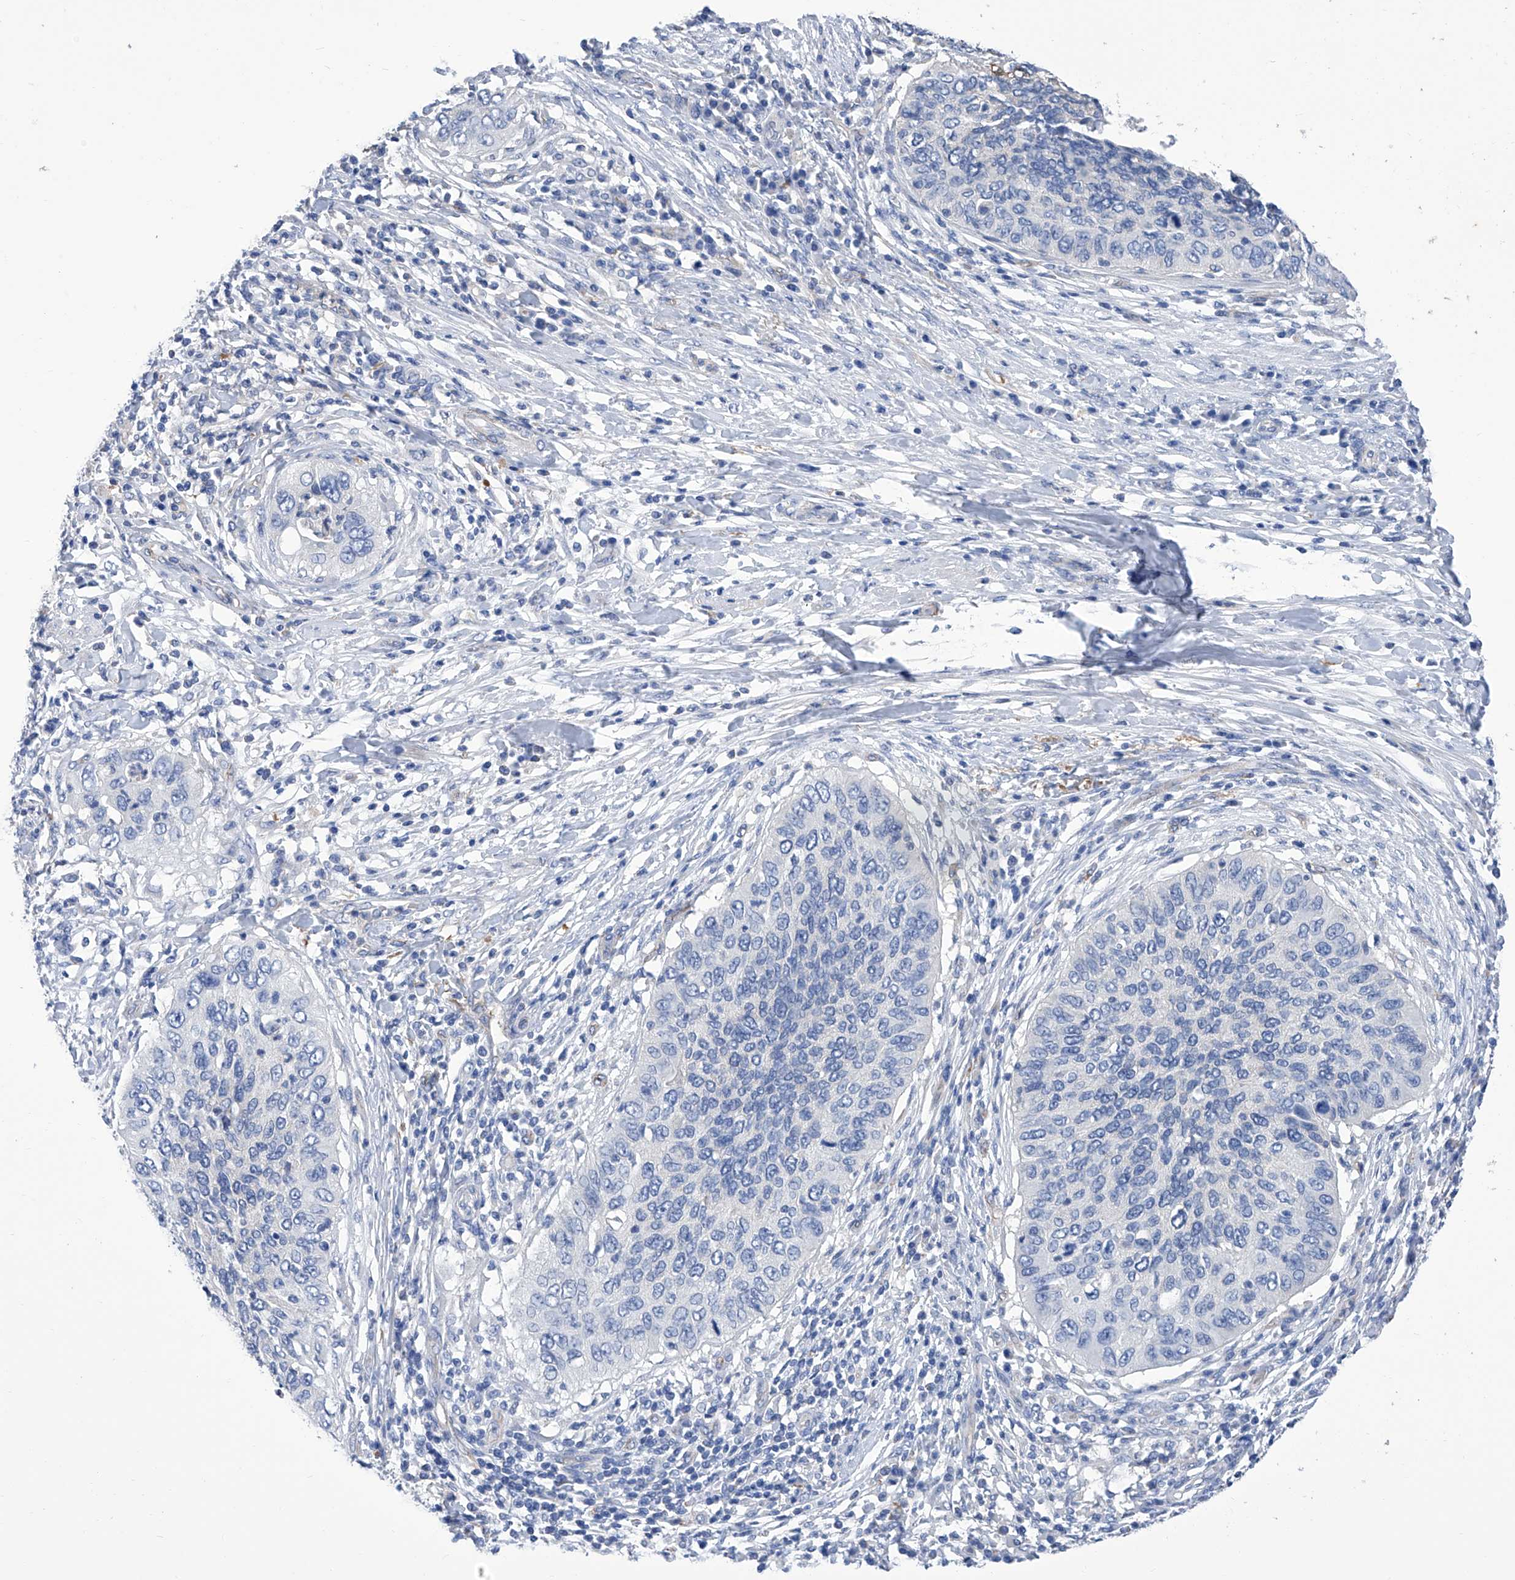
{"staining": {"intensity": "negative", "quantity": "none", "location": "none"}, "tissue": "cervical cancer", "cell_type": "Tumor cells", "image_type": "cancer", "snomed": [{"axis": "morphology", "description": "Squamous cell carcinoma, NOS"}, {"axis": "topography", "description": "Cervix"}], "caption": "Immunohistochemistry (IHC) of human cervical squamous cell carcinoma demonstrates no staining in tumor cells.", "gene": "SMS", "patient": {"sex": "female", "age": 38}}